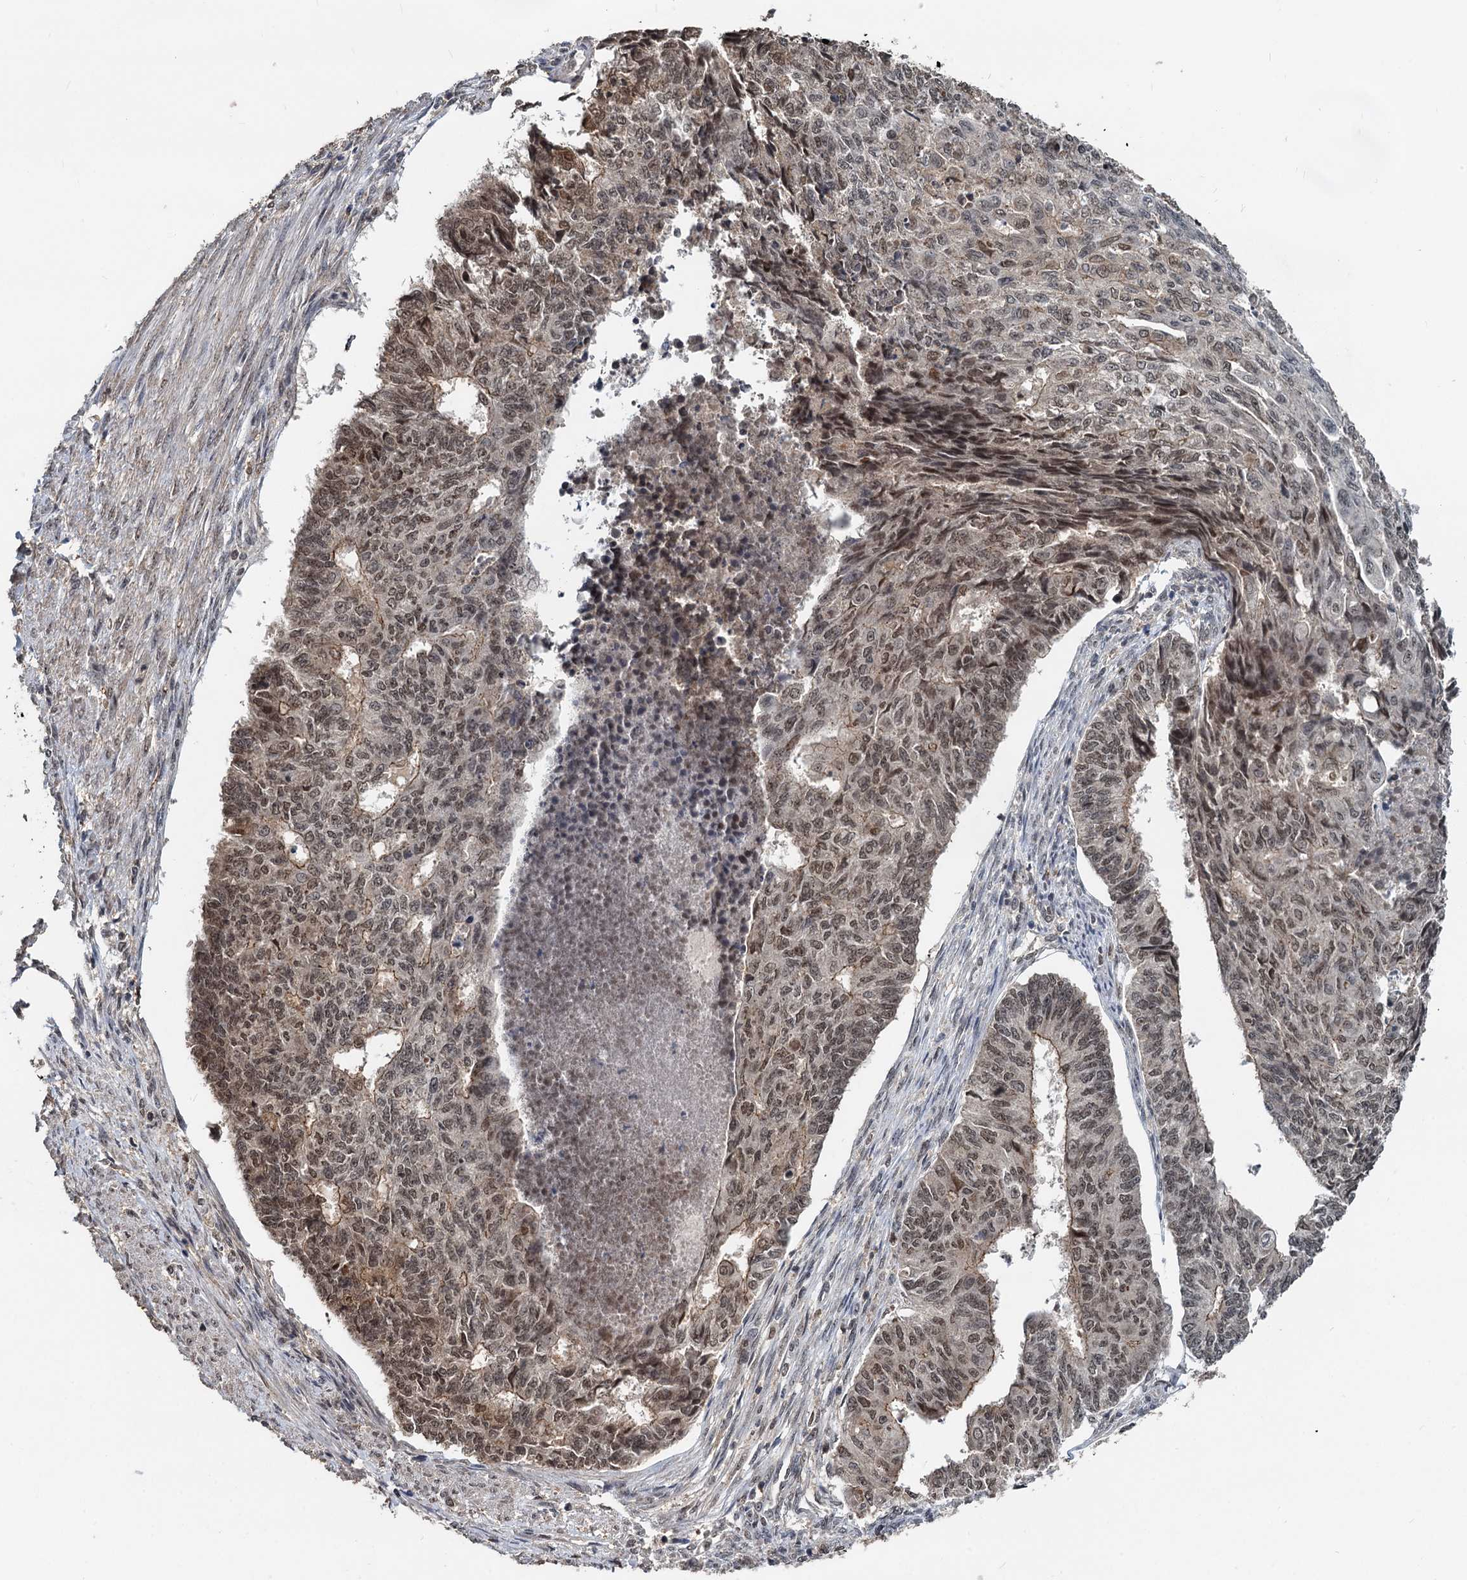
{"staining": {"intensity": "weak", "quantity": "25%-75%", "location": "cytoplasmic/membranous,nuclear"}, "tissue": "endometrial cancer", "cell_type": "Tumor cells", "image_type": "cancer", "snomed": [{"axis": "morphology", "description": "Adenocarcinoma, NOS"}, {"axis": "topography", "description": "Endometrium"}], "caption": "The histopathology image demonstrates immunohistochemical staining of adenocarcinoma (endometrial). There is weak cytoplasmic/membranous and nuclear expression is identified in about 25%-75% of tumor cells.", "gene": "FAM216B", "patient": {"sex": "female", "age": 32}}